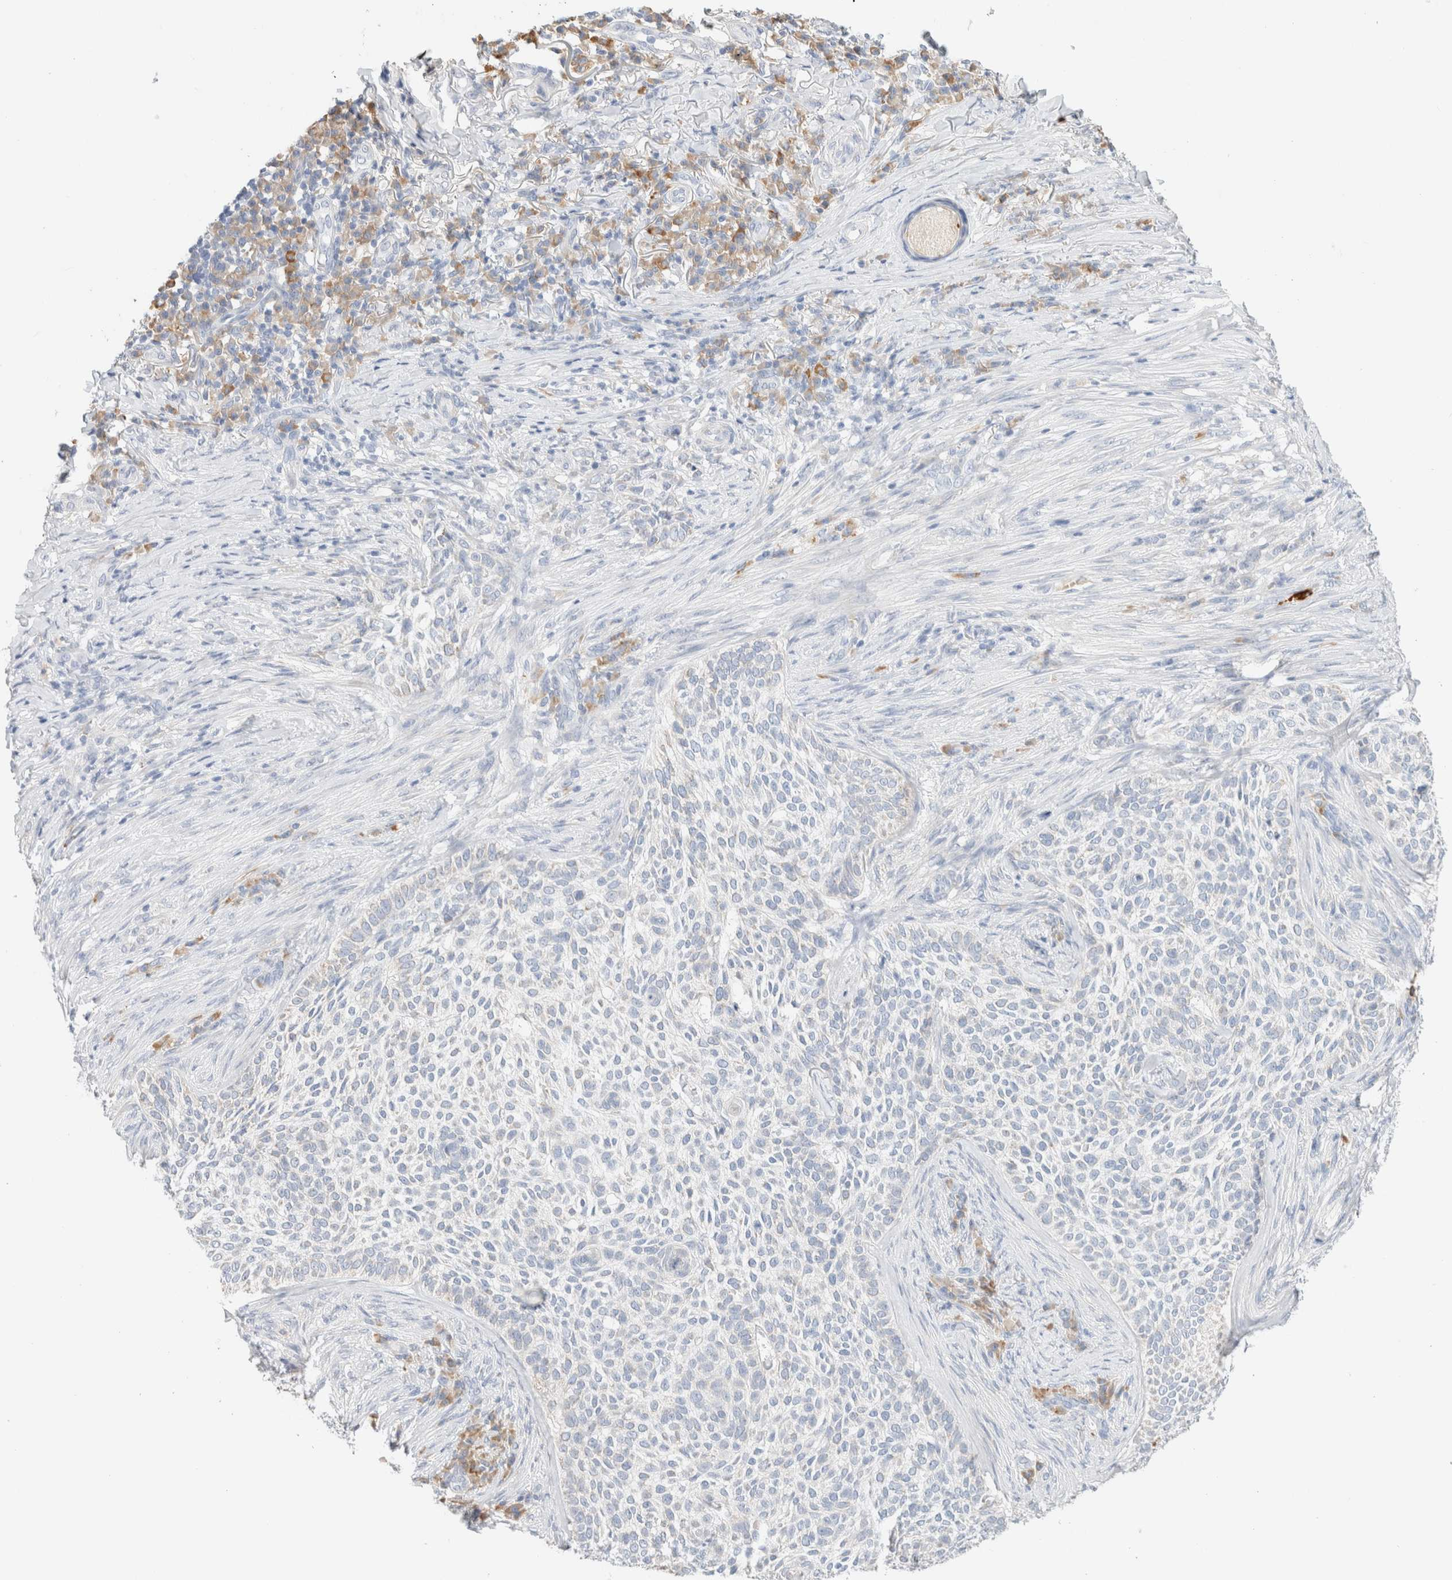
{"staining": {"intensity": "negative", "quantity": "none", "location": "none"}, "tissue": "skin cancer", "cell_type": "Tumor cells", "image_type": "cancer", "snomed": [{"axis": "morphology", "description": "Basal cell carcinoma"}, {"axis": "topography", "description": "Skin"}], "caption": "Protein analysis of skin cancer shows no significant positivity in tumor cells.", "gene": "GADD45G", "patient": {"sex": "female", "age": 64}}